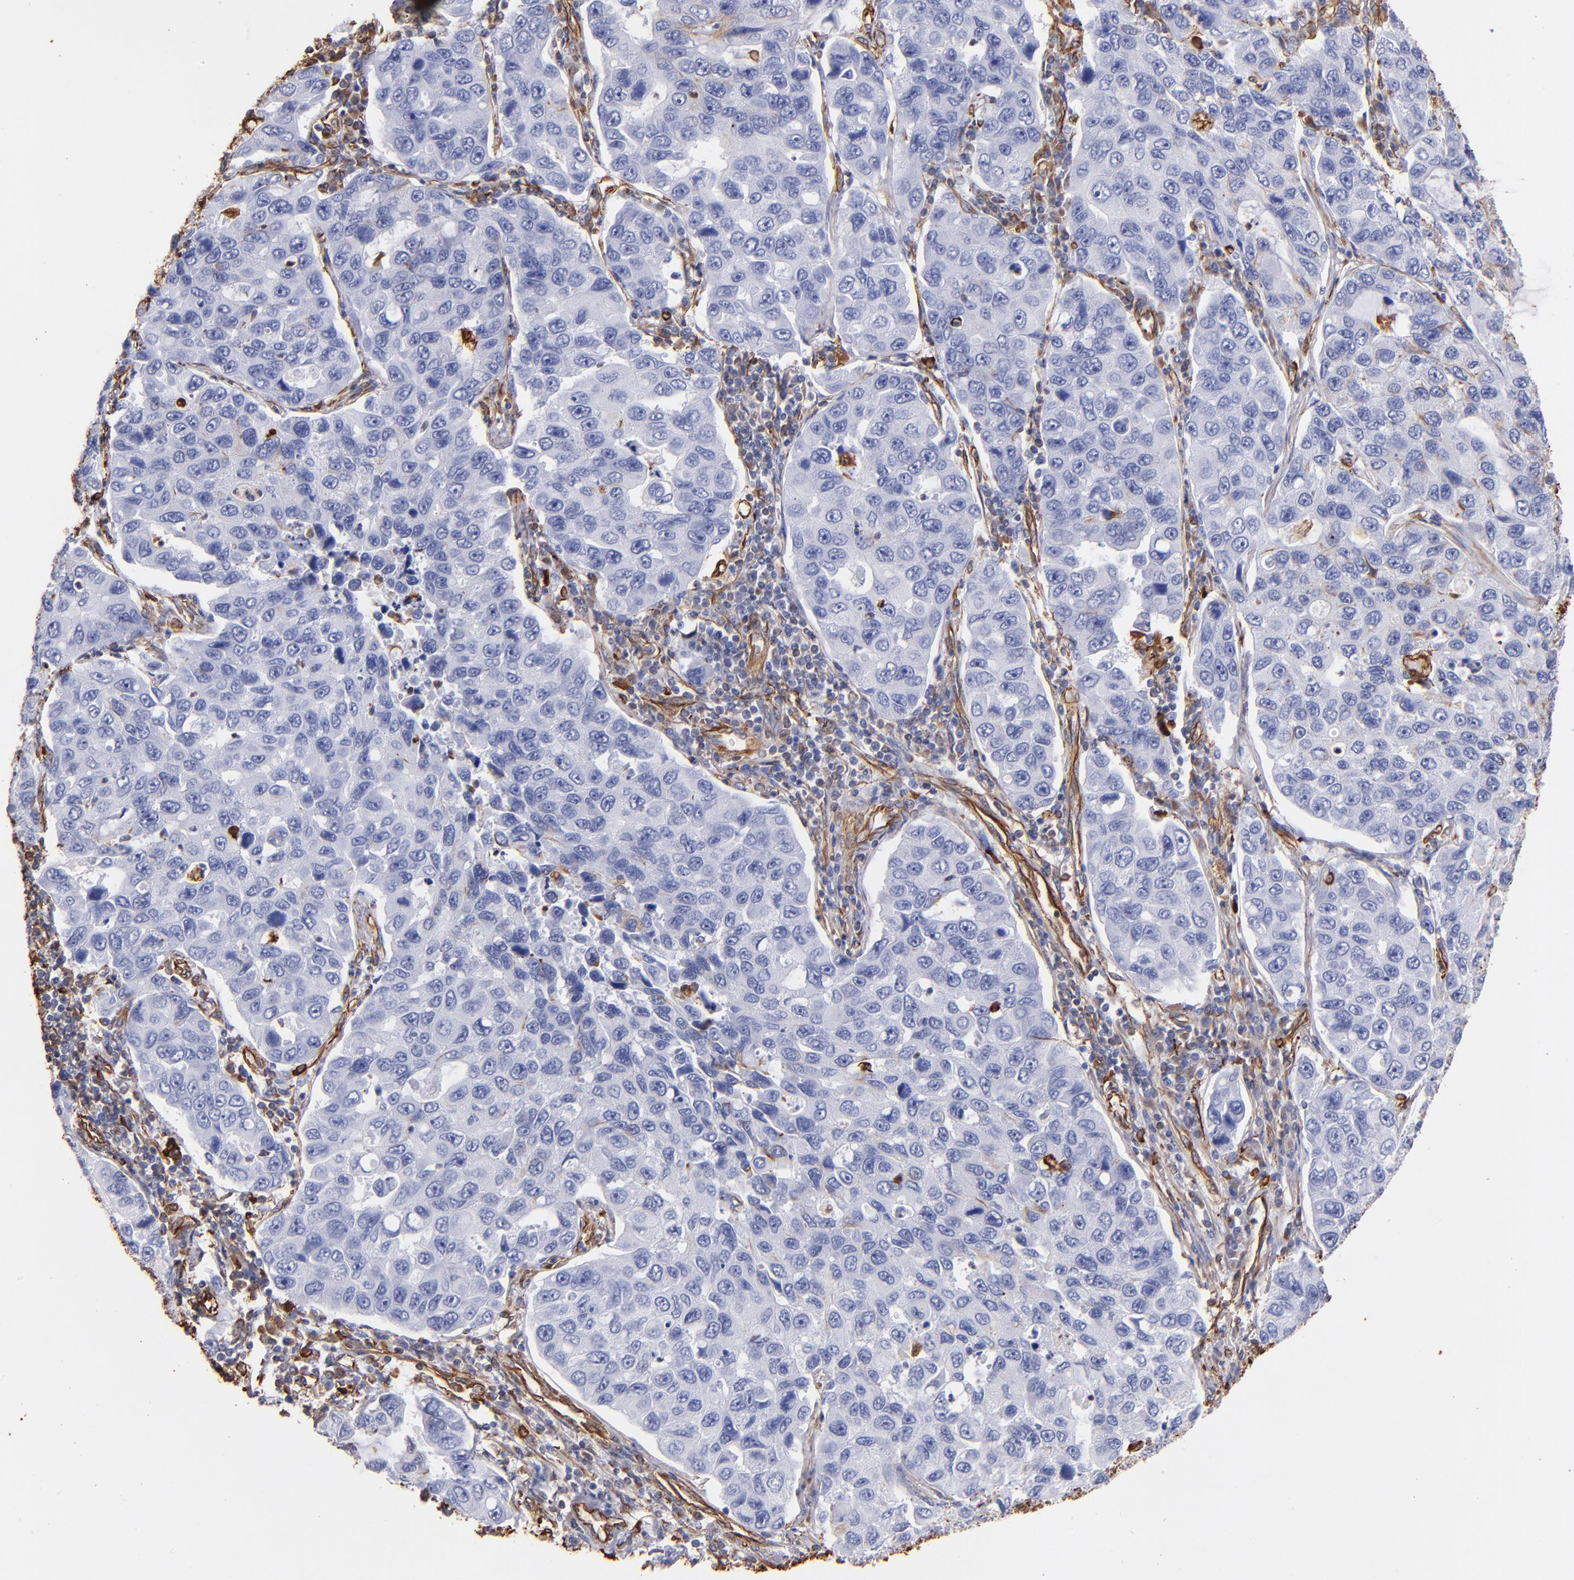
{"staining": {"intensity": "negative", "quantity": "none", "location": "none"}, "tissue": "lung cancer", "cell_type": "Tumor cells", "image_type": "cancer", "snomed": [{"axis": "morphology", "description": "Adenocarcinoma, NOS"}, {"axis": "topography", "description": "Lung"}], "caption": "Tumor cells are negative for protein expression in human lung cancer.", "gene": "VIM", "patient": {"sex": "male", "age": 64}}